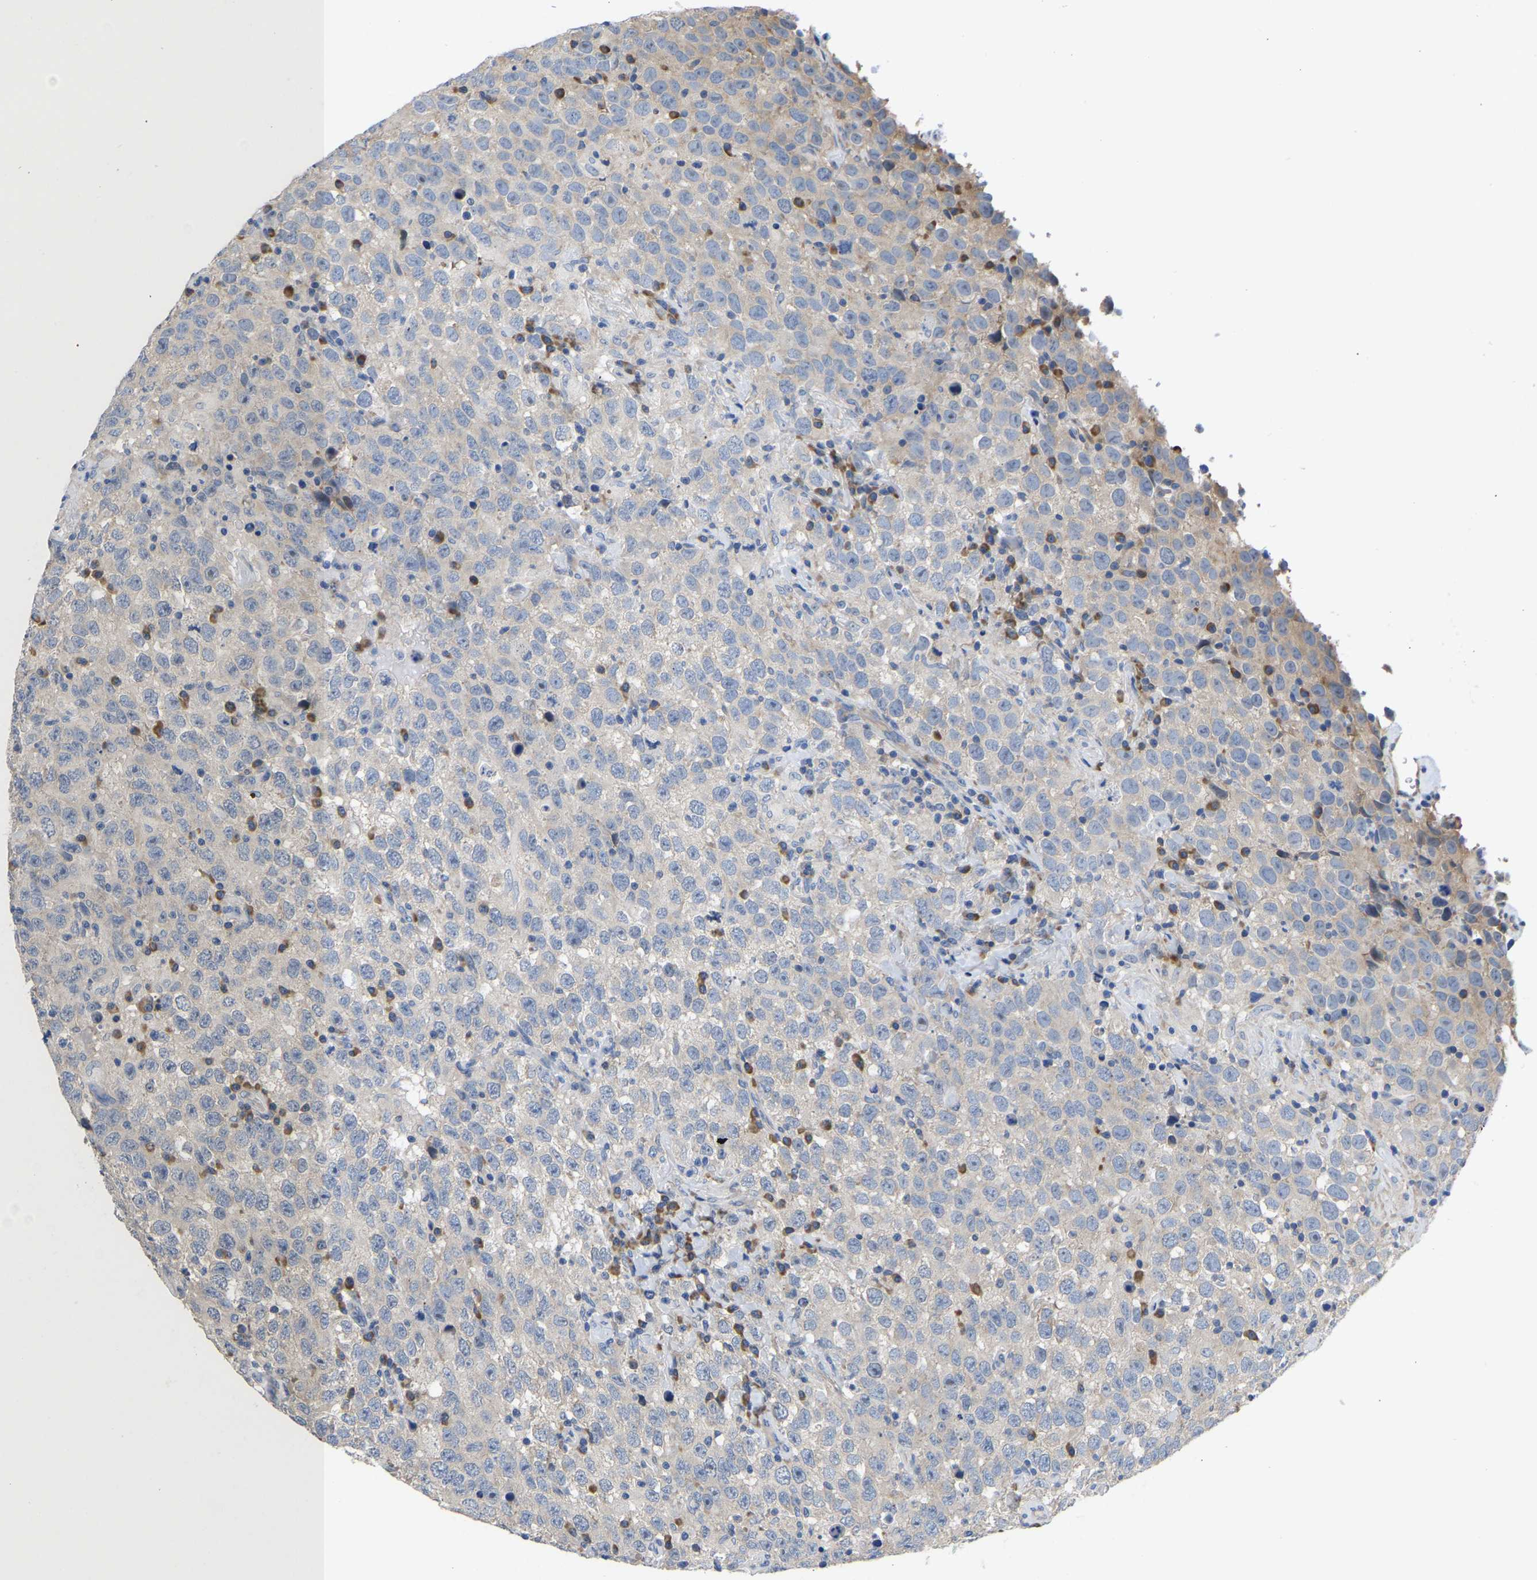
{"staining": {"intensity": "weak", "quantity": "<25%", "location": "cytoplasmic/membranous"}, "tissue": "testis cancer", "cell_type": "Tumor cells", "image_type": "cancer", "snomed": [{"axis": "morphology", "description": "Seminoma, NOS"}, {"axis": "topography", "description": "Testis"}], "caption": "Human testis cancer (seminoma) stained for a protein using immunohistochemistry (IHC) displays no positivity in tumor cells.", "gene": "ABCA10", "patient": {"sex": "male", "age": 41}}